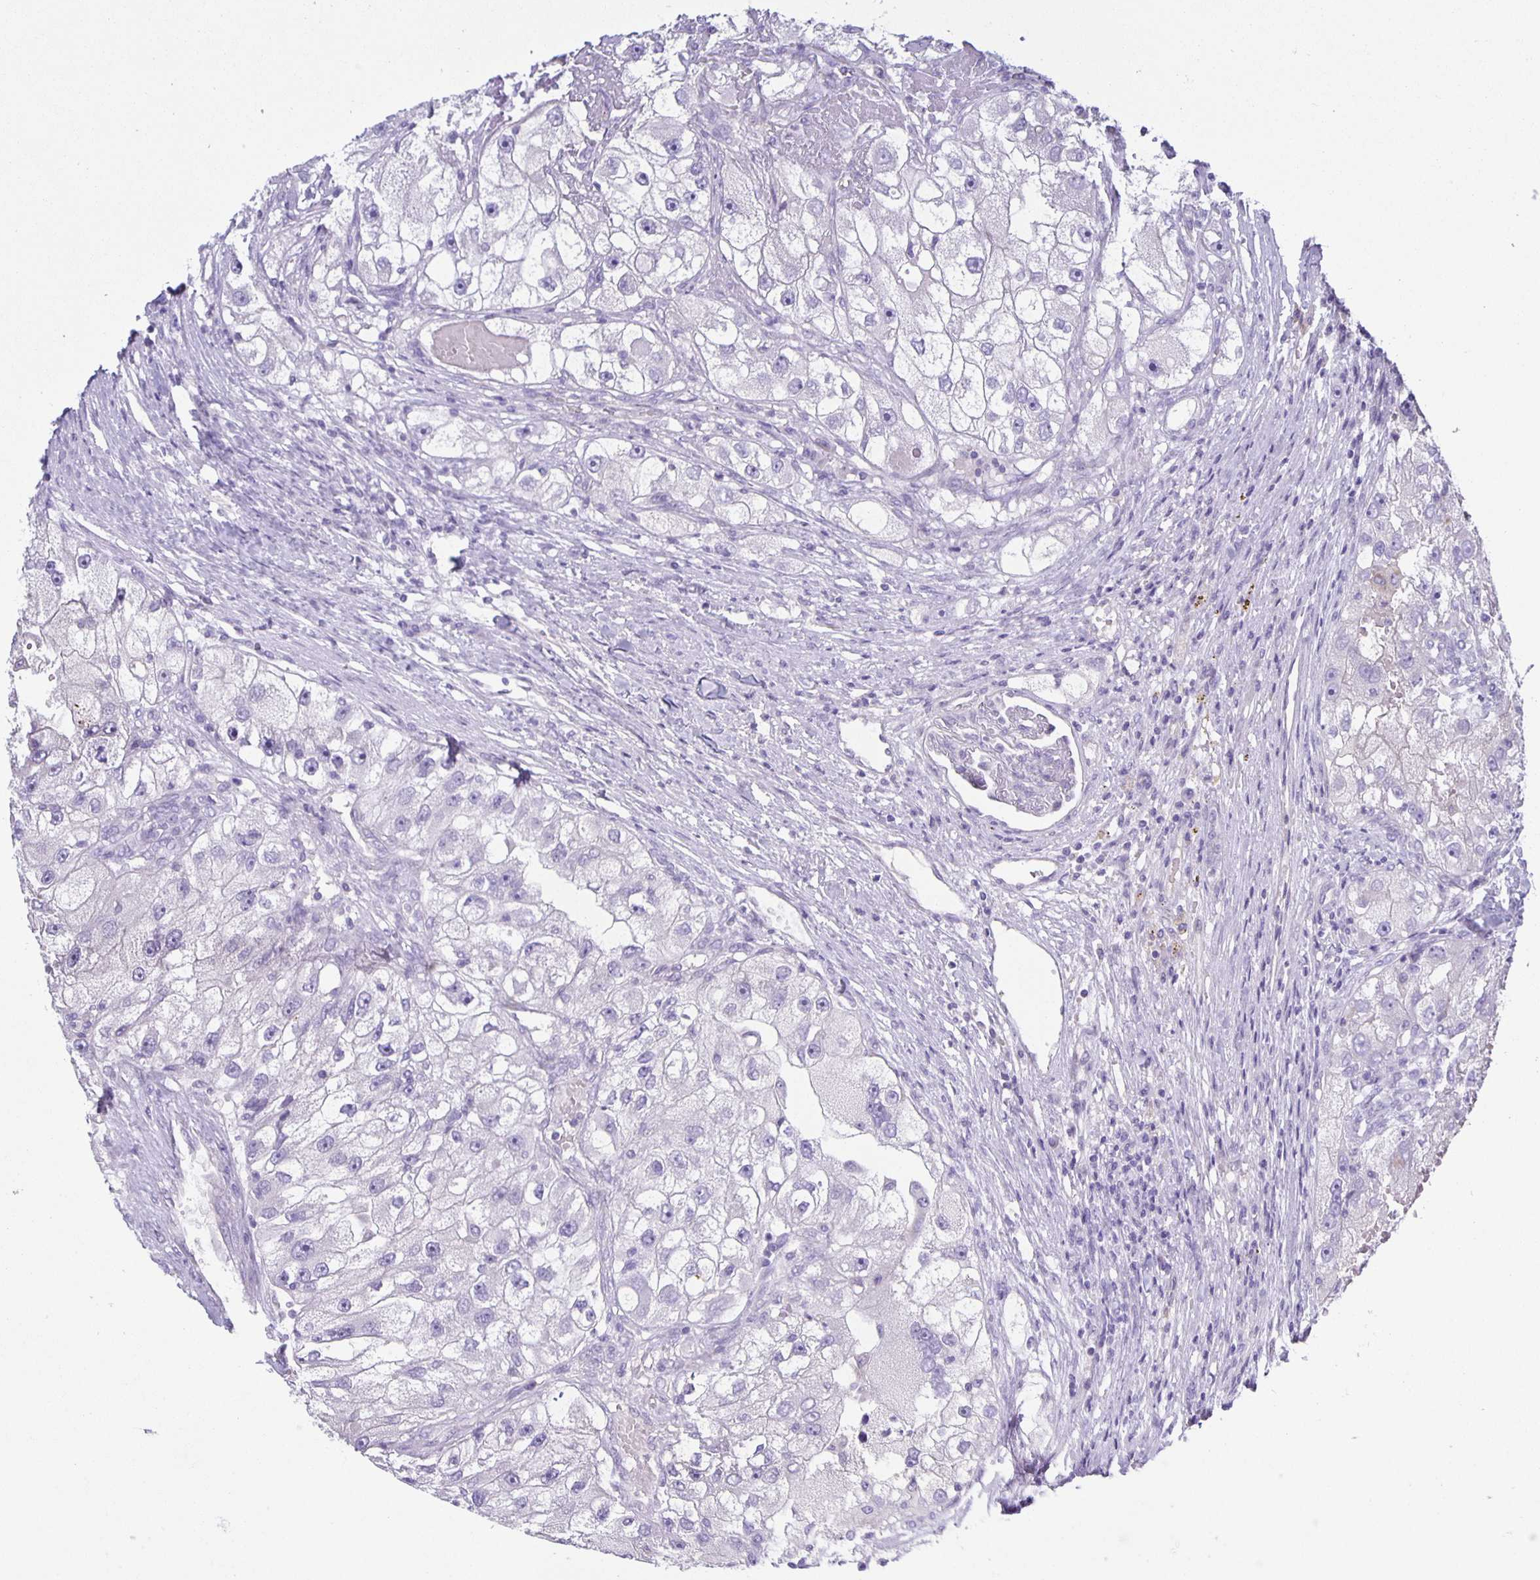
{"staining": {"intensity": "negative", "quantity": "none", "location": "none"}, "tissue": "renal cancer", "cell_type": "Tumor cells", "image_type": "cancer", "snomed": [{"axis": "morphology", "description": "Adenocarcinoma, NOS"}, {"axis": "topography", "description": "Kidney"}], "caption": "Adenocarcinoma (renal) was stained to show a protein in brown. There is no significant expression in tumor cells.", "gene": "PTPN3", "patient": {"sex": "male", "age": 63}}